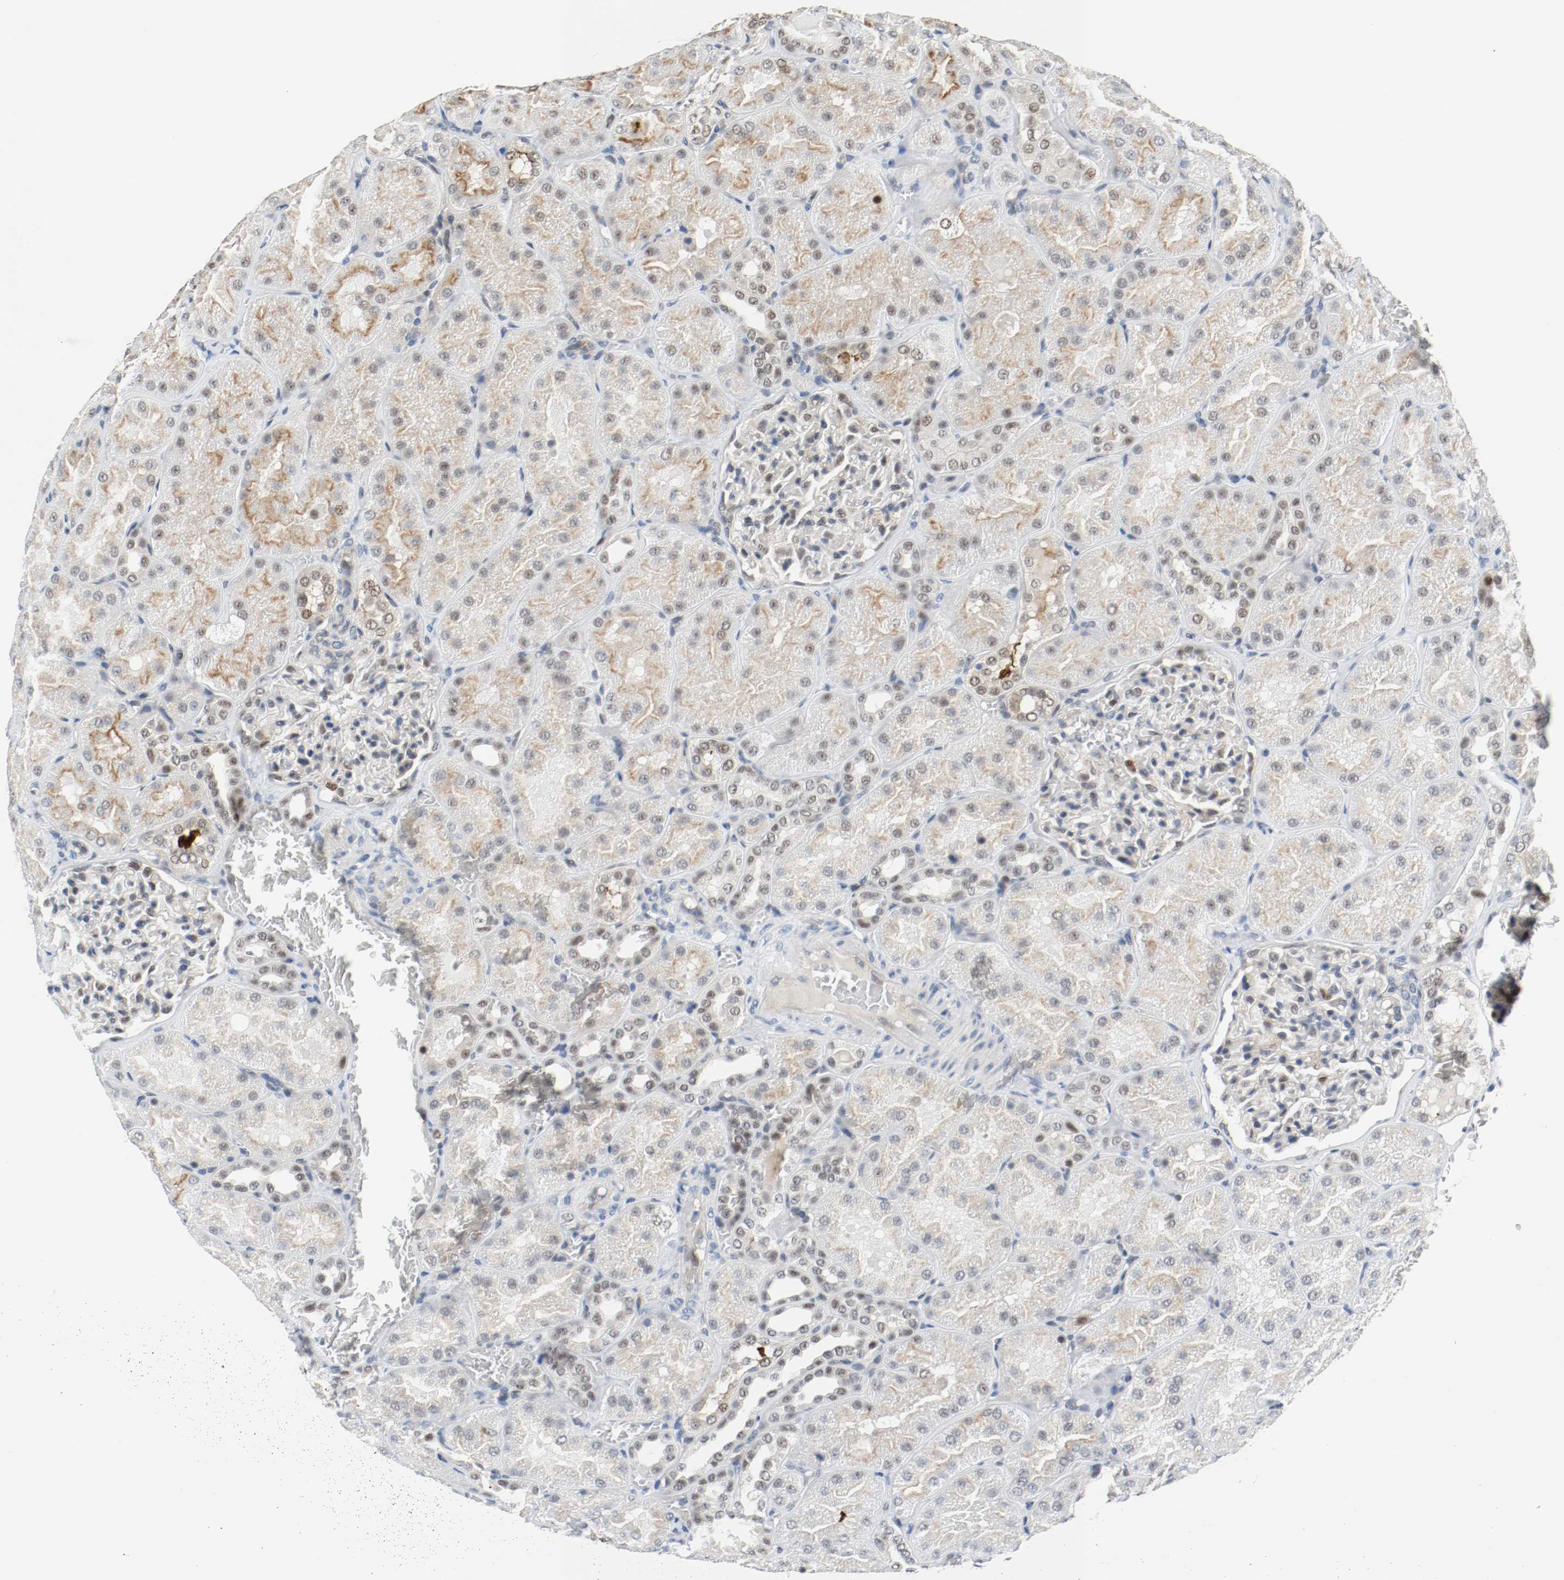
{"staining": {"intensity": "weak", "quantity": "<25%", "location": "nuclear"}, "tissue": "kidney", "cell_type": "Cells in glomeruli", "image_type": "normal", "snomed": [{"axis": "morphology", "description": "Normal tissue, NOS"}, {"axis": "topography", "description": "Kidney"}], "caption": "A photomicrograph of kidney stained for a protein shows no brown staining in cells in glomeruli. The staining was performed using DAB to visualize the protein expression in brown, while the nuclei were stained in blue with hematoxylin (Magnification: 20x).", "gene": "ASH1L", "patient": {"sex": "male", "age": 28}}